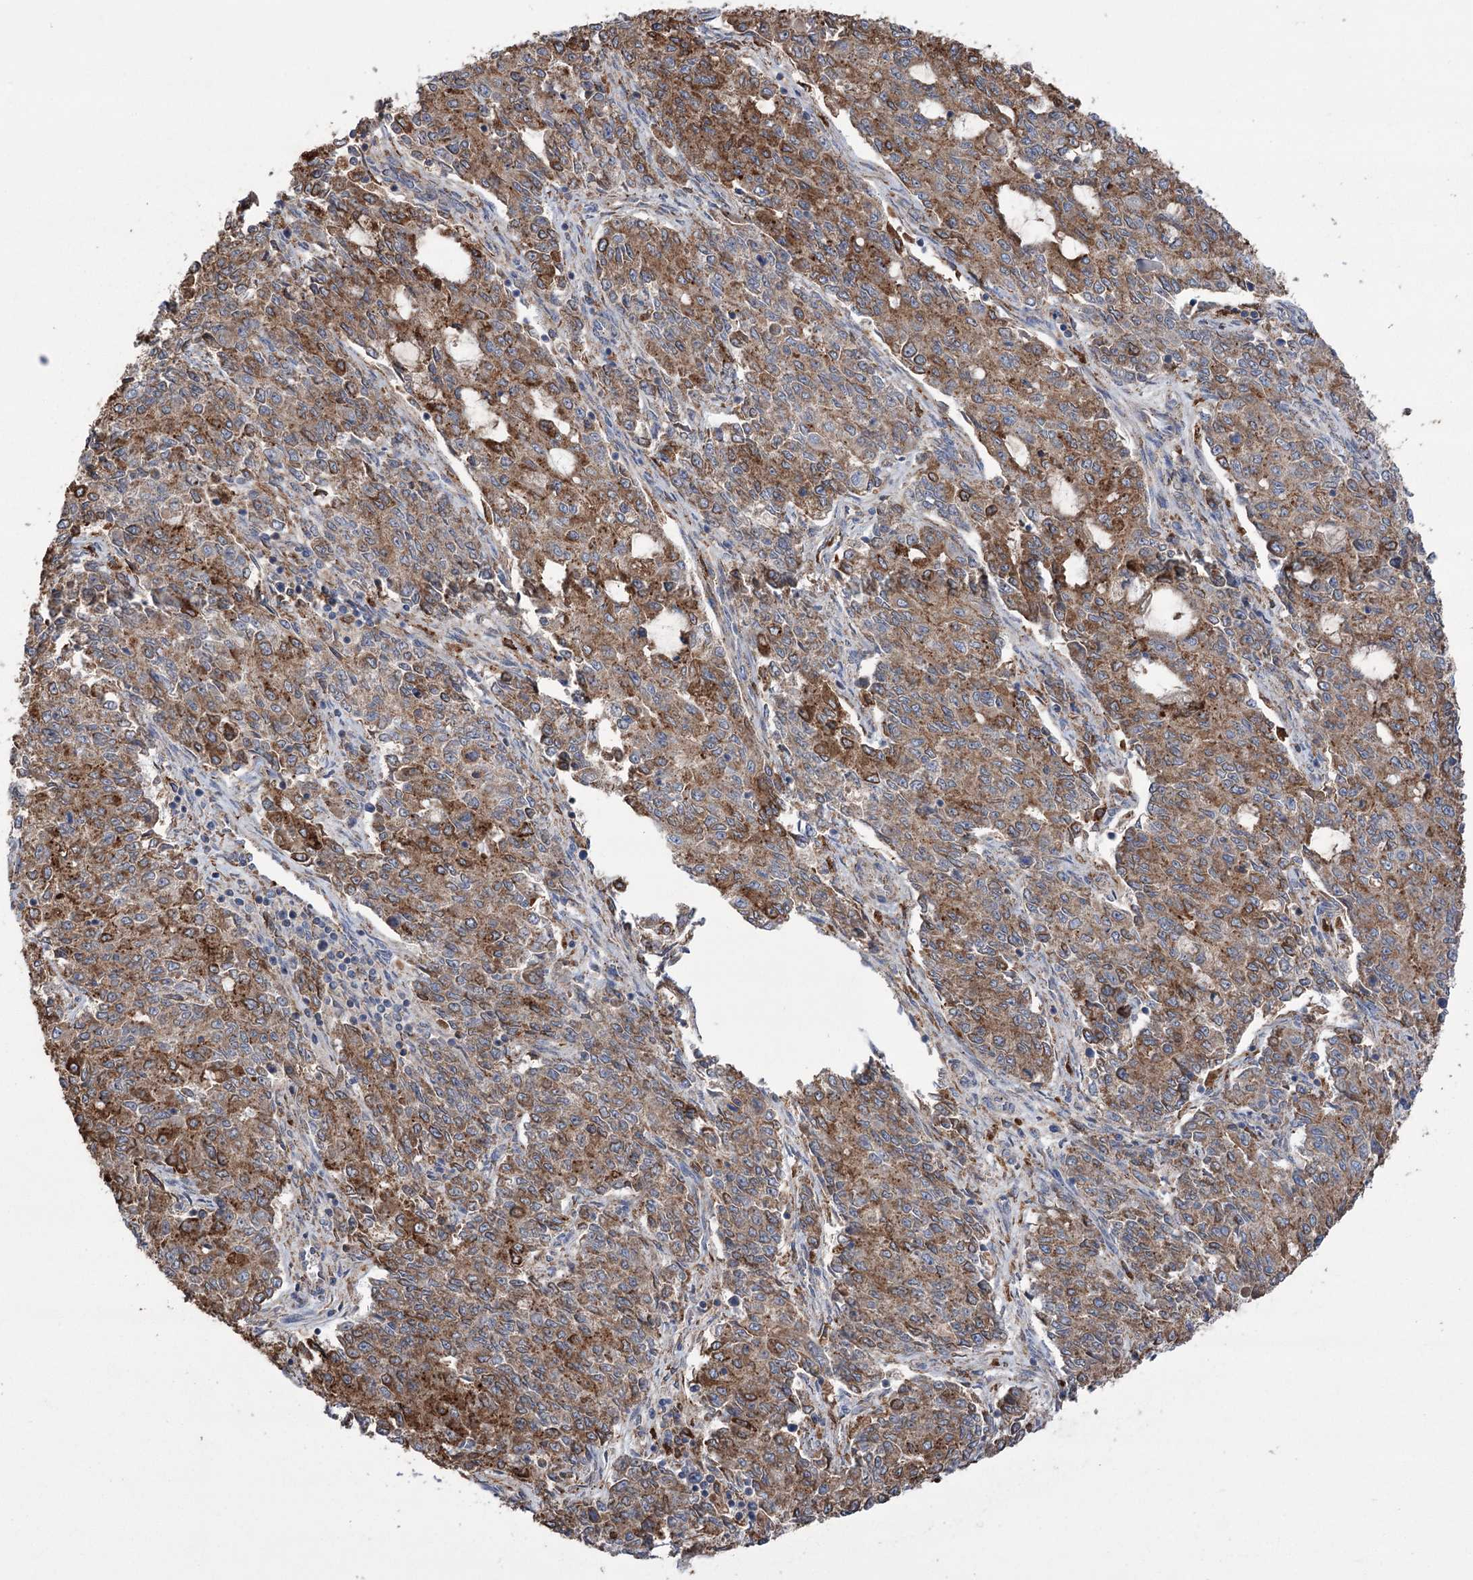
{"staining": {"intensity": "moderate", "quantity": ">75%", "location": "cytoplasmic/membranous"}, "tissue": "endometrial cancer", "cell_type": "Tumor cells", "image_type": "cancer", "snomed": [{"axis": "morphology", "description": "Adenocarcinoma, NOS"}, {"axis": "topography", "description": "Endometrium"}], "caption": "Brown immunohistochemical staining in human adenocarcinoma (endometrial) demonstrates moderate cytoplasmic/membranous positivity in approximately >75% of tumor cells.", "gene": "TRIM71", "patient": {"sex": "female", "age": 50}}